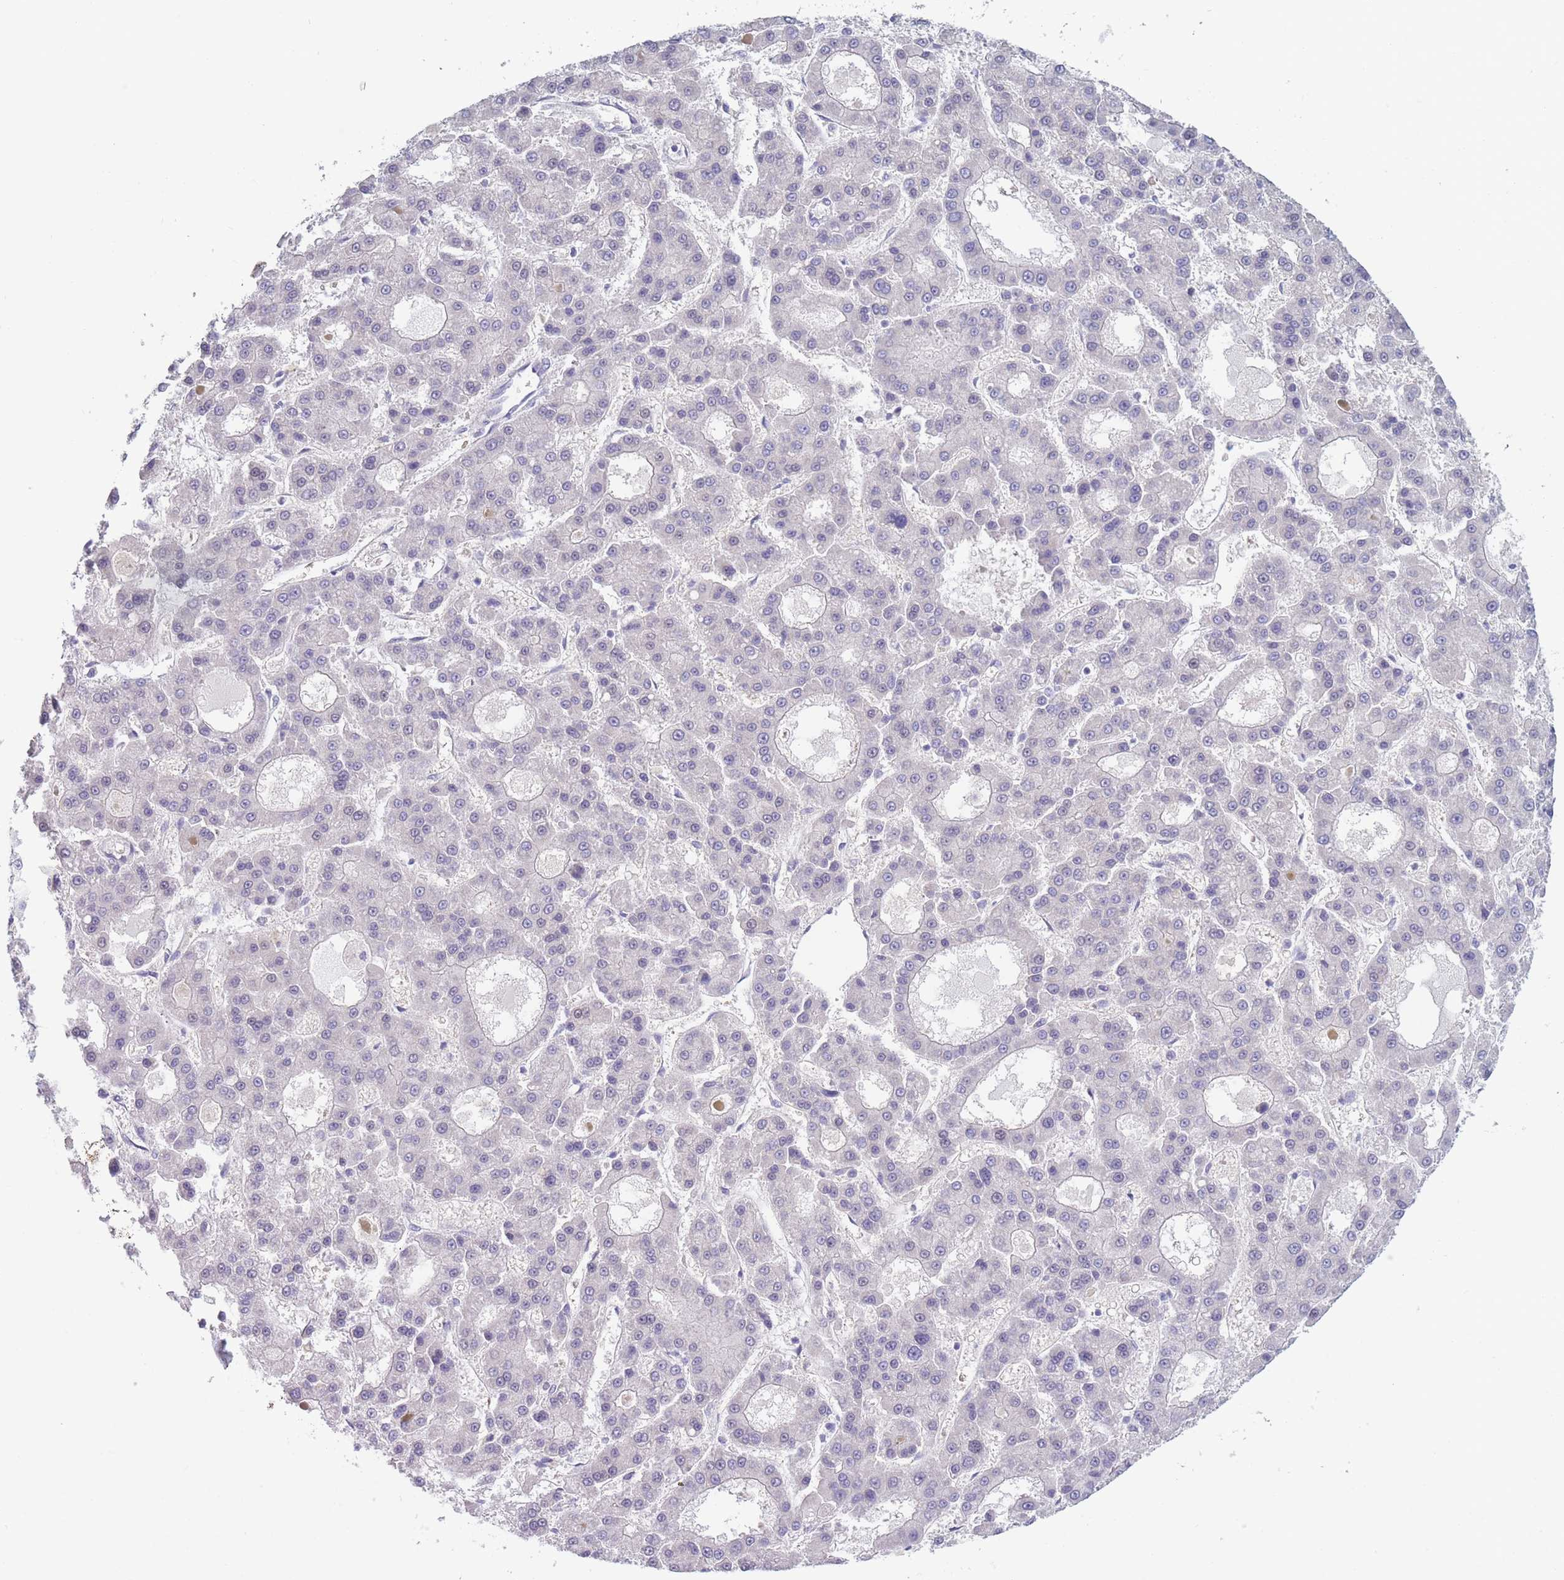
{"staining": {"intensity": "negative", "quantity": "none", "location": "none"}, "tissue": "liver cancer", "cell_type": "Tumor cells", "image_type": "cancer", "snomed": [{"axis": "morphology", "description": "Carcinoma, Hepatocellular, NOS"}, {"axis": "topography", "description": "Liver"}], "caption": "Histopathology image shows no protein staining in tumor cells of liver hepatocellular carcinoma tissue.", "gene": "PDE4A", "patient": {"sex": "male", "age": 70}}